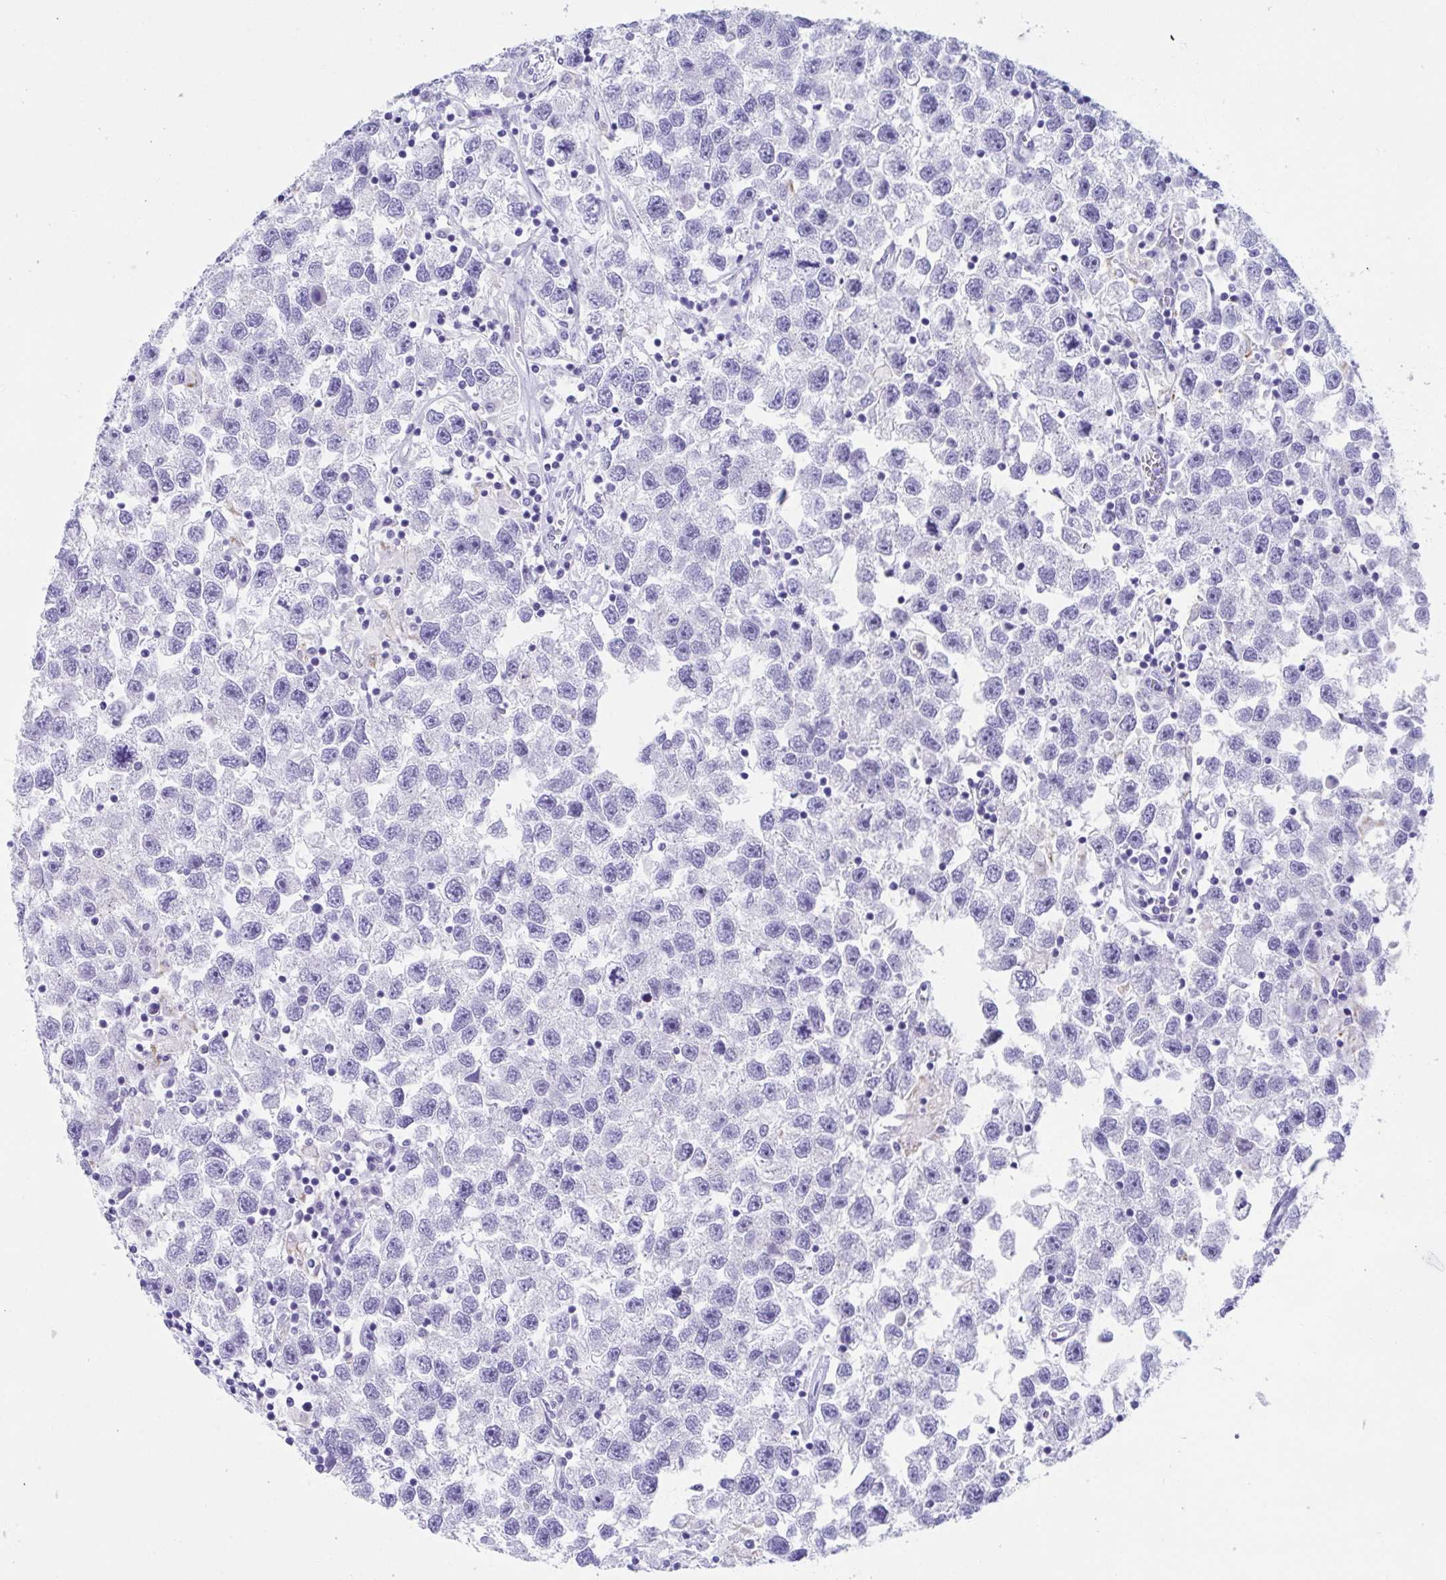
{"staining": {"intensity": "negative", "quantity": "none", "location": "none"}, "tissue": "testis cancer", "cell_type": "Tumor cells", "image_type": "cancer", "snomed": [{"axis": "morphology", "description": "Seminoma, NOS"}, {"axis": "topography", "description": "Testis"}], "caption": "DAB immunohistochemical staining of testis seminoma displays no significant expression in tumor cells. (DAB (3,3'-diaminobenzidine) IHC, high magnification).", "gene": "TTC30B", "patient": {"sex": "male", "age": 26}}